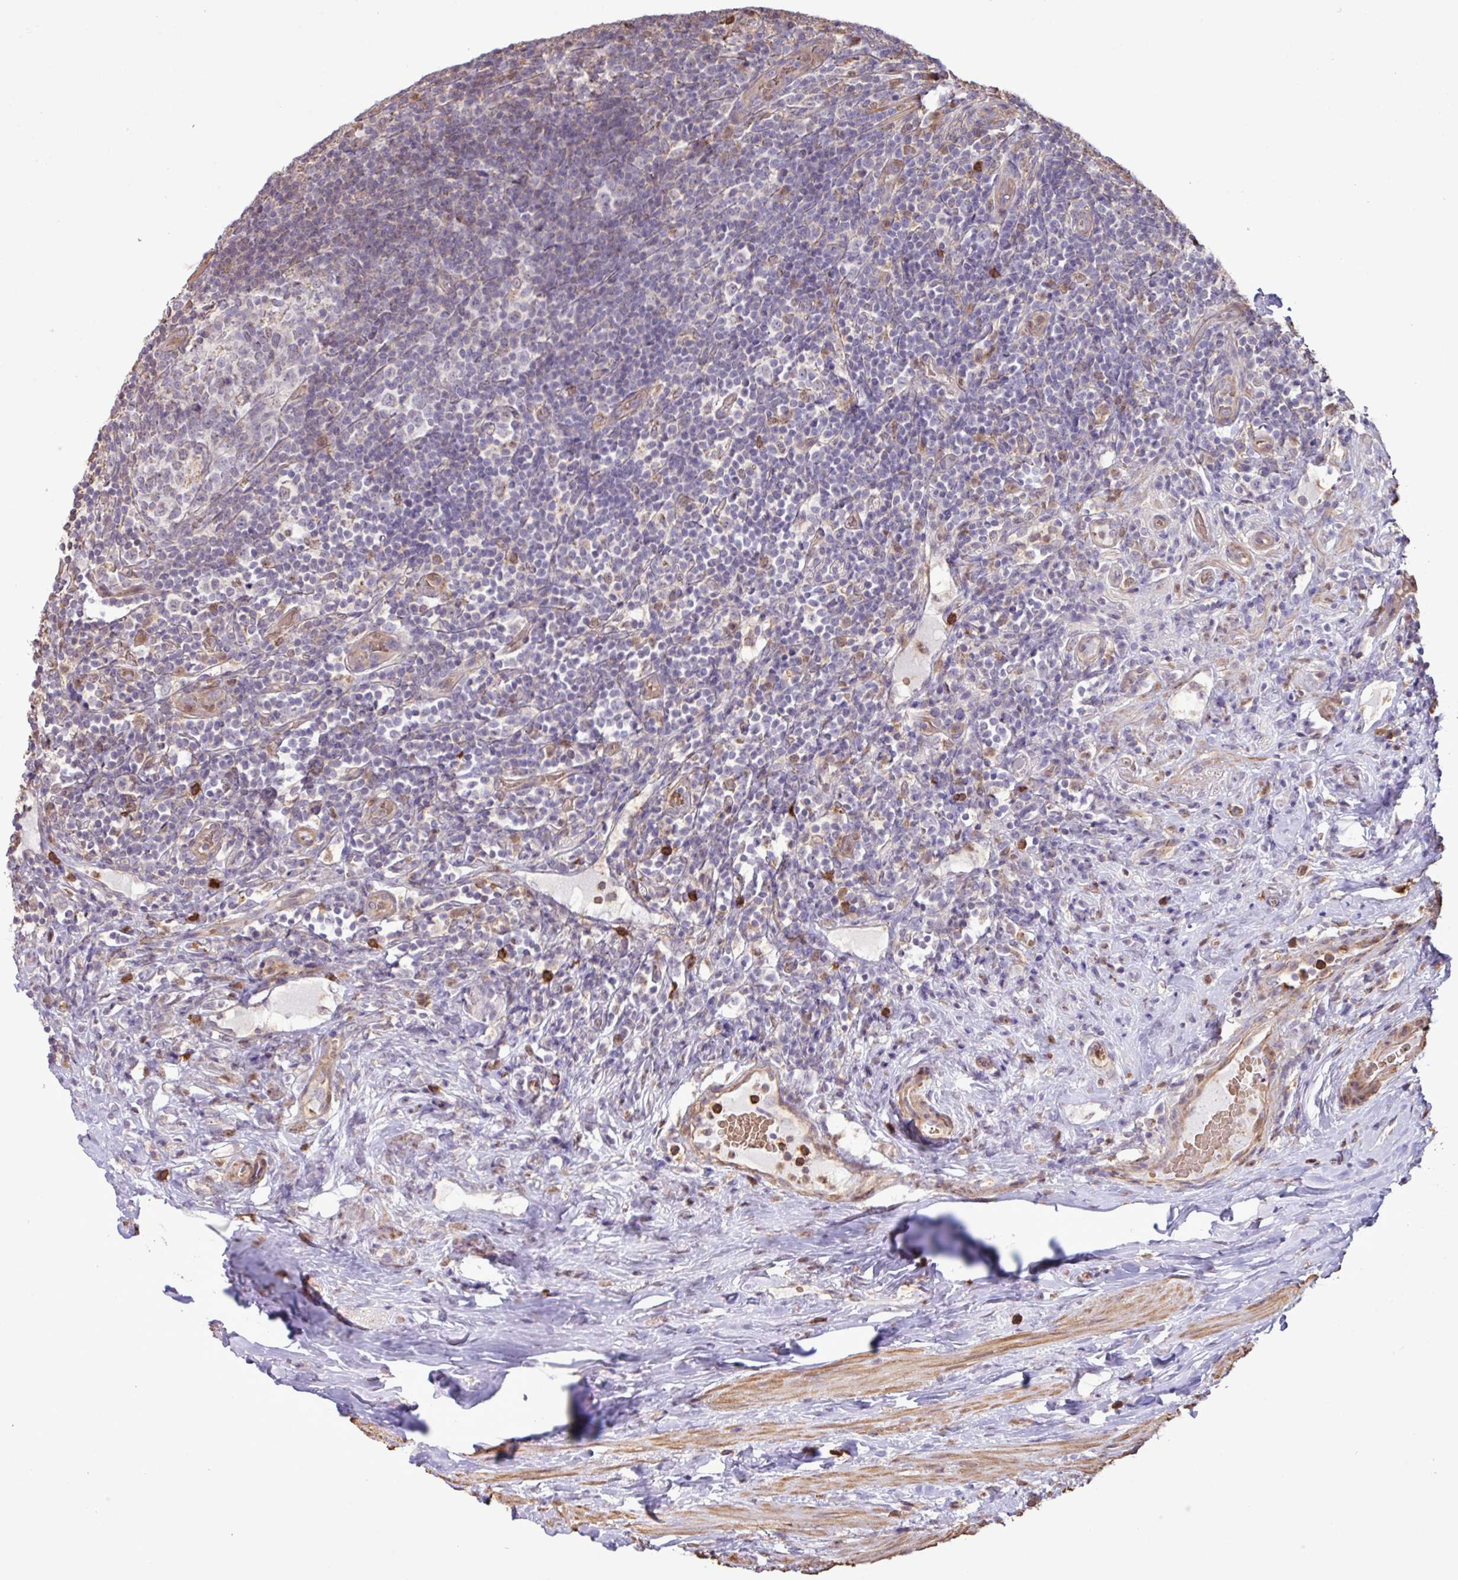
{"staining": {"intensity": "moderate", "quantity": "25%-75%", "location": "cytoplasmic/membranous"}, "tissue": "appendix", "cell_type": "Glandular cells", "image_type": "normal", "snomed": [{"axis": "morphology", "description": "Normal tissue, NOS"}, {"axis": "topography", "description": "Appendix"}], "caption": "Brown immunohistochemical staining in benign human appendix reveals moderate cytoplasmic/membranous expression in about 25%-75% of glandular cells. The staining was performed using DAB to visualize the protein expression in brown, while the nuclei were stained in blue with hematoxylin (Magnification: 20x).", "gene": "CHST11", "patient": {"sex": "female", "age": 43}}